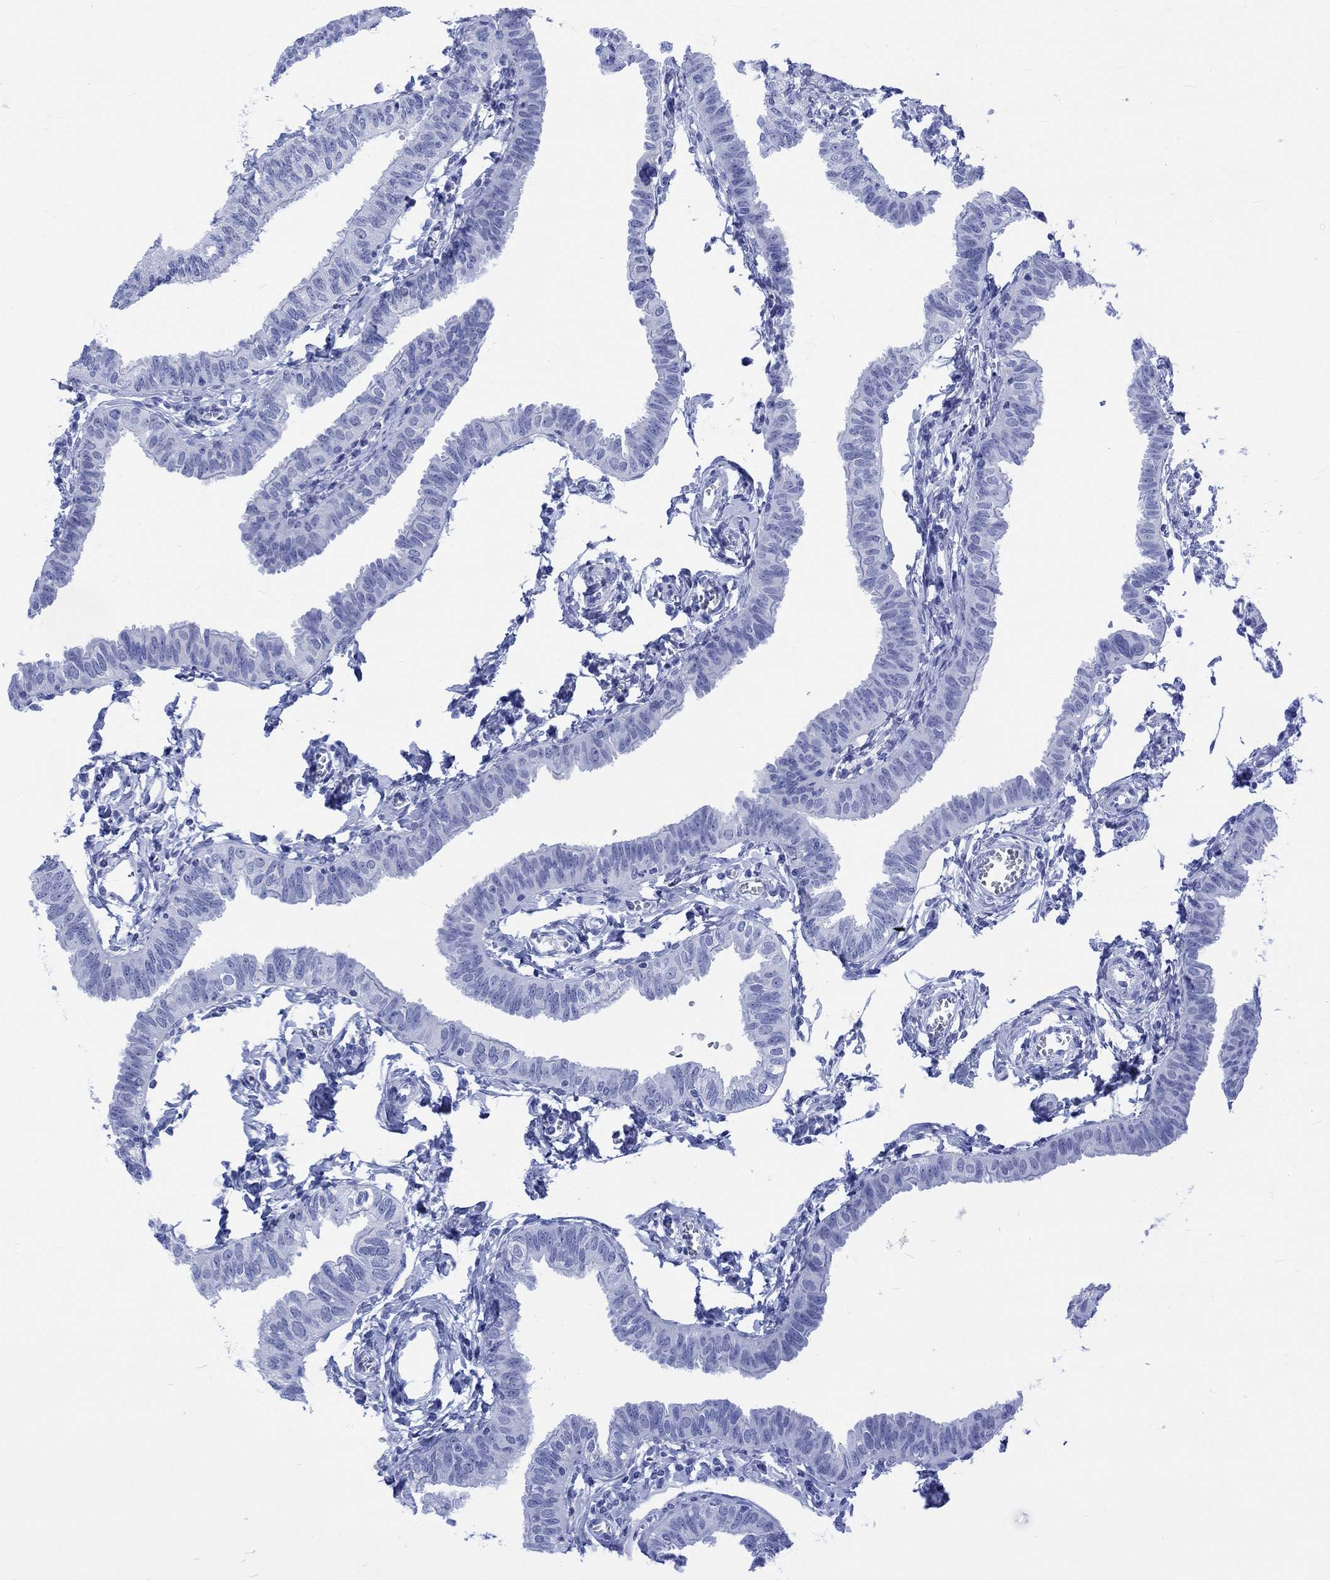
{"staining": {"intensity": "negative", "quantity": "none", "location": "none"}, "tissue": "fallopian tube", "cell_type": "Glandular cells", "image_type": "normal", "snomed": [{"axis": "morphology", "description": "Normal tissue, NOS"}, {"axis": "topography", "description": "Fallopian tube"}], "caption": "IHC of unremarkable fallopian tube displays no staining in glandular cells.", "gene": "CELF4", "patient": {"sex": "female", "age": 54}}